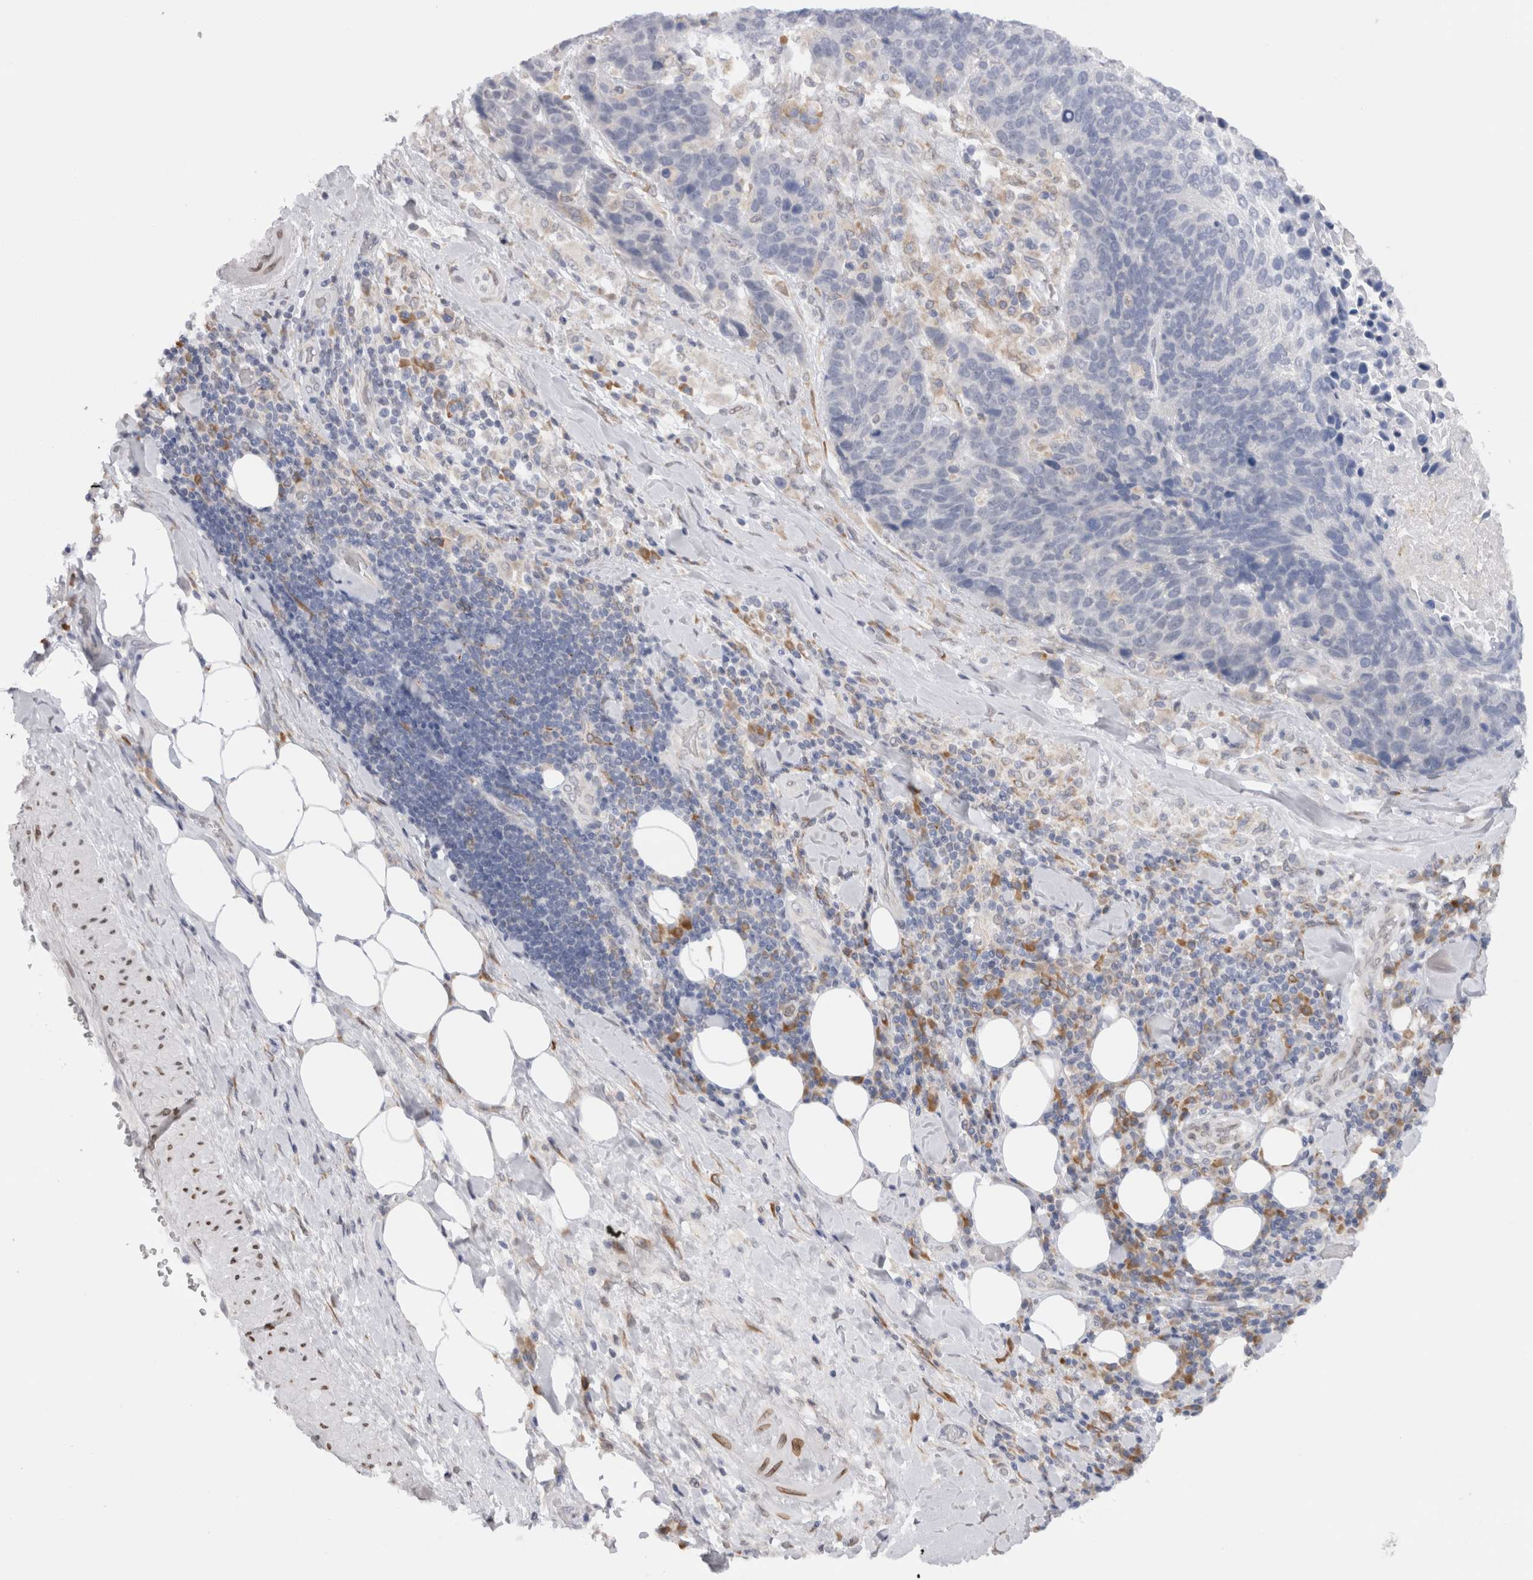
{"staining": {"intensity": "negative", "quantity": "none", "location": "none"}, "tissue": "lung cancer", "cell_type": "Tumor cells", "image_type": "cancer", "snomed": [{"axis": "morphology", "description": "Squamous cell carcinoma, NOS"}, {"axis": "topography", "description": "Lung"}], "caption": "Immunohistochemistry micrograph of squamous cell carcinoma (lung) stained for a protein (brown), which displays no staining in tumor cells.", "gene": "VCPIP1", "patient": {"sex": "male", "age": 66}}